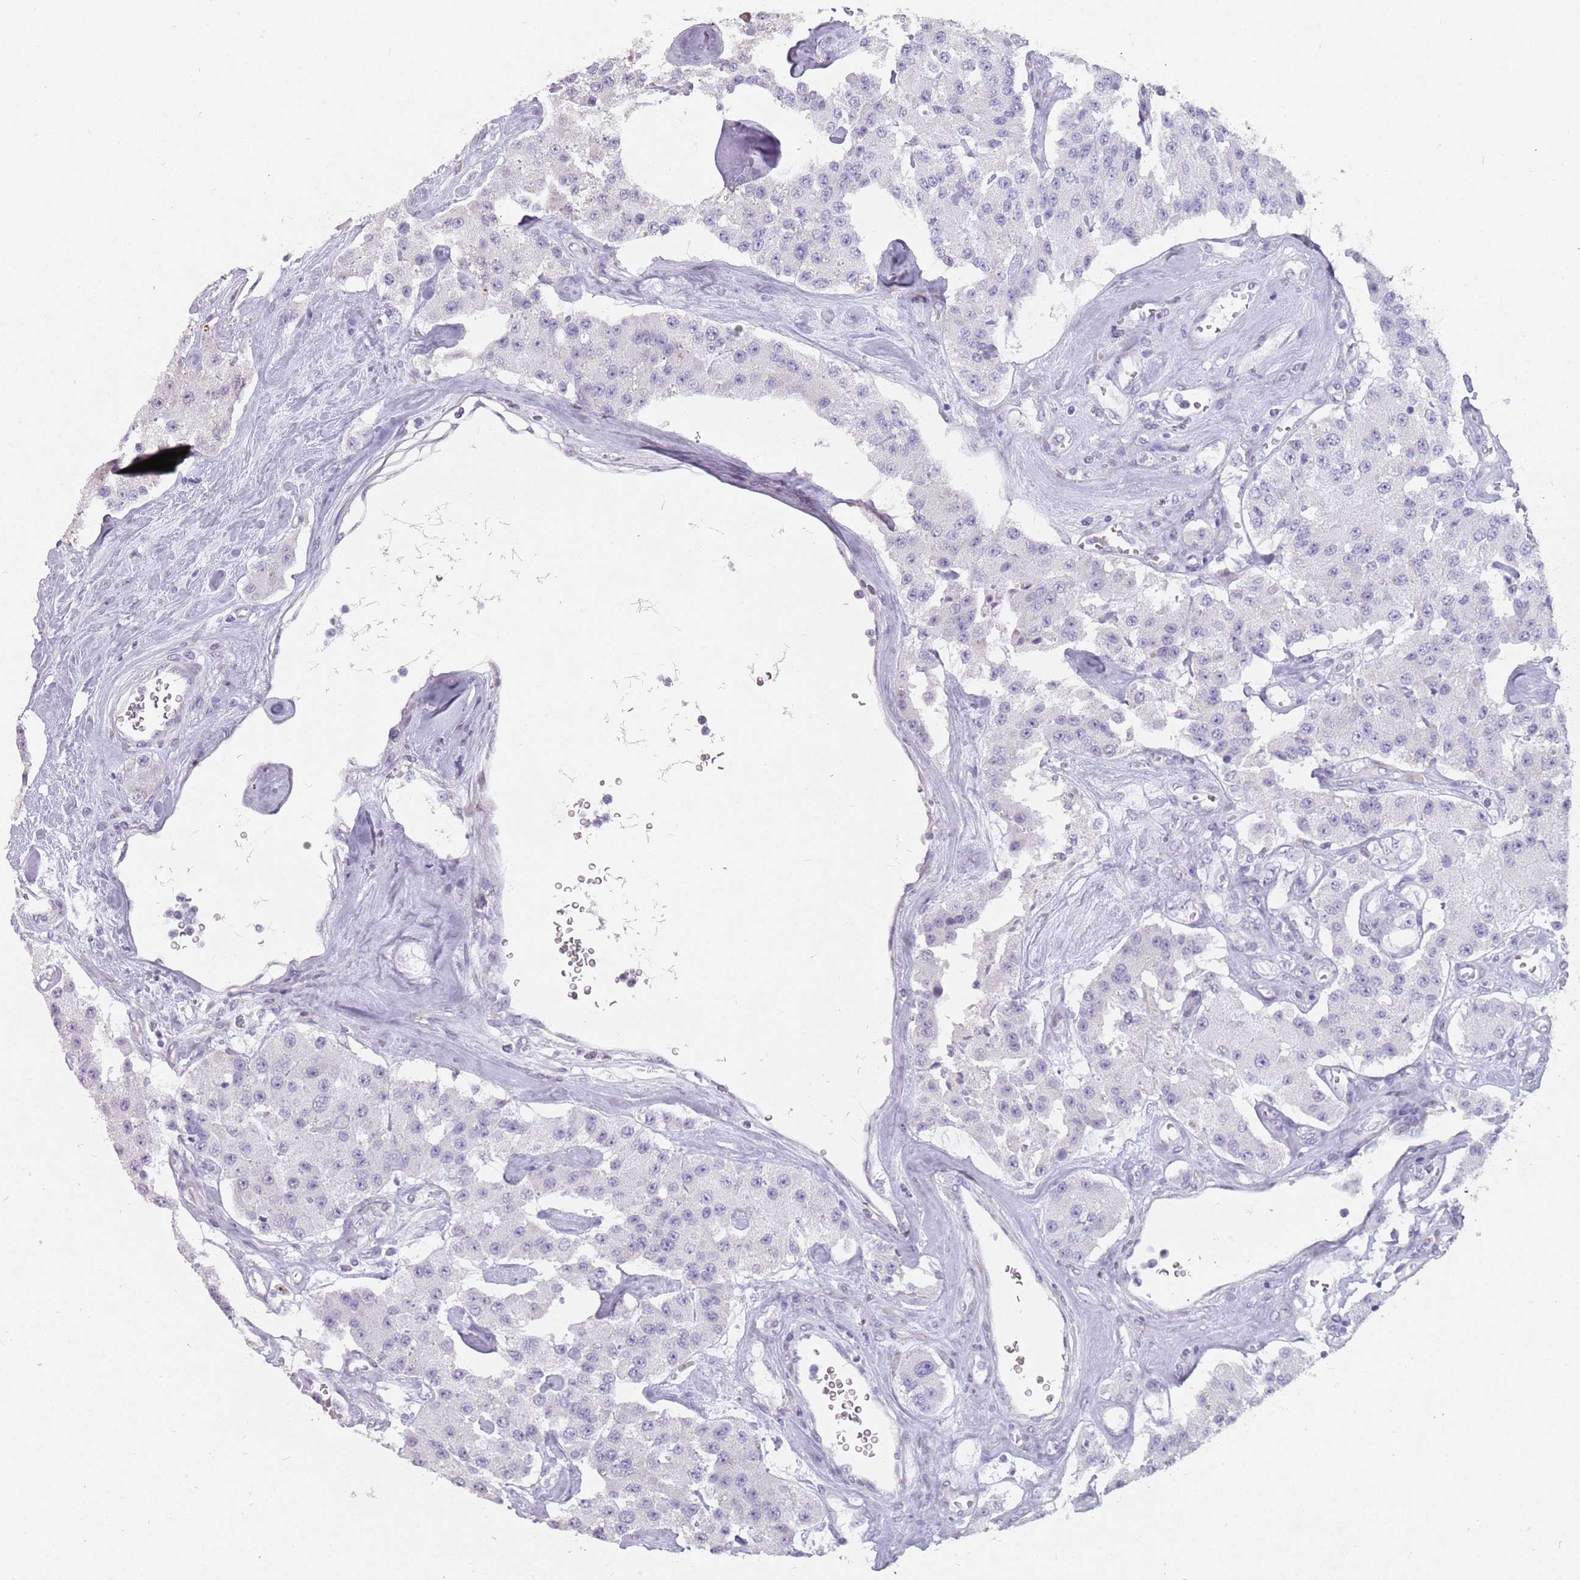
{"staining": {"intensity": "negative", "quantity": "none", "location": "none"}, "tissue": "carcinoid", "cell_type": "Tumor cells", "image_type": "cancer", "snomed": [{"axis": "morphology", "description": "Carcinoid, malignant, NOS"}, {"axis": "topography", "description": "Pancreas"}], "caption": "Immunohistochemistry micrograph of human carcinoid stained for a protein (brown), which exhibits no positivity in tumor cells. The staining is performed using DAB (3,3'-diaminobenzidine) brown chromogen with nuclei counter-stained in using hematoxylin.", "gene": "DDX4", "patient": {"sex": "male", "age": 41}}